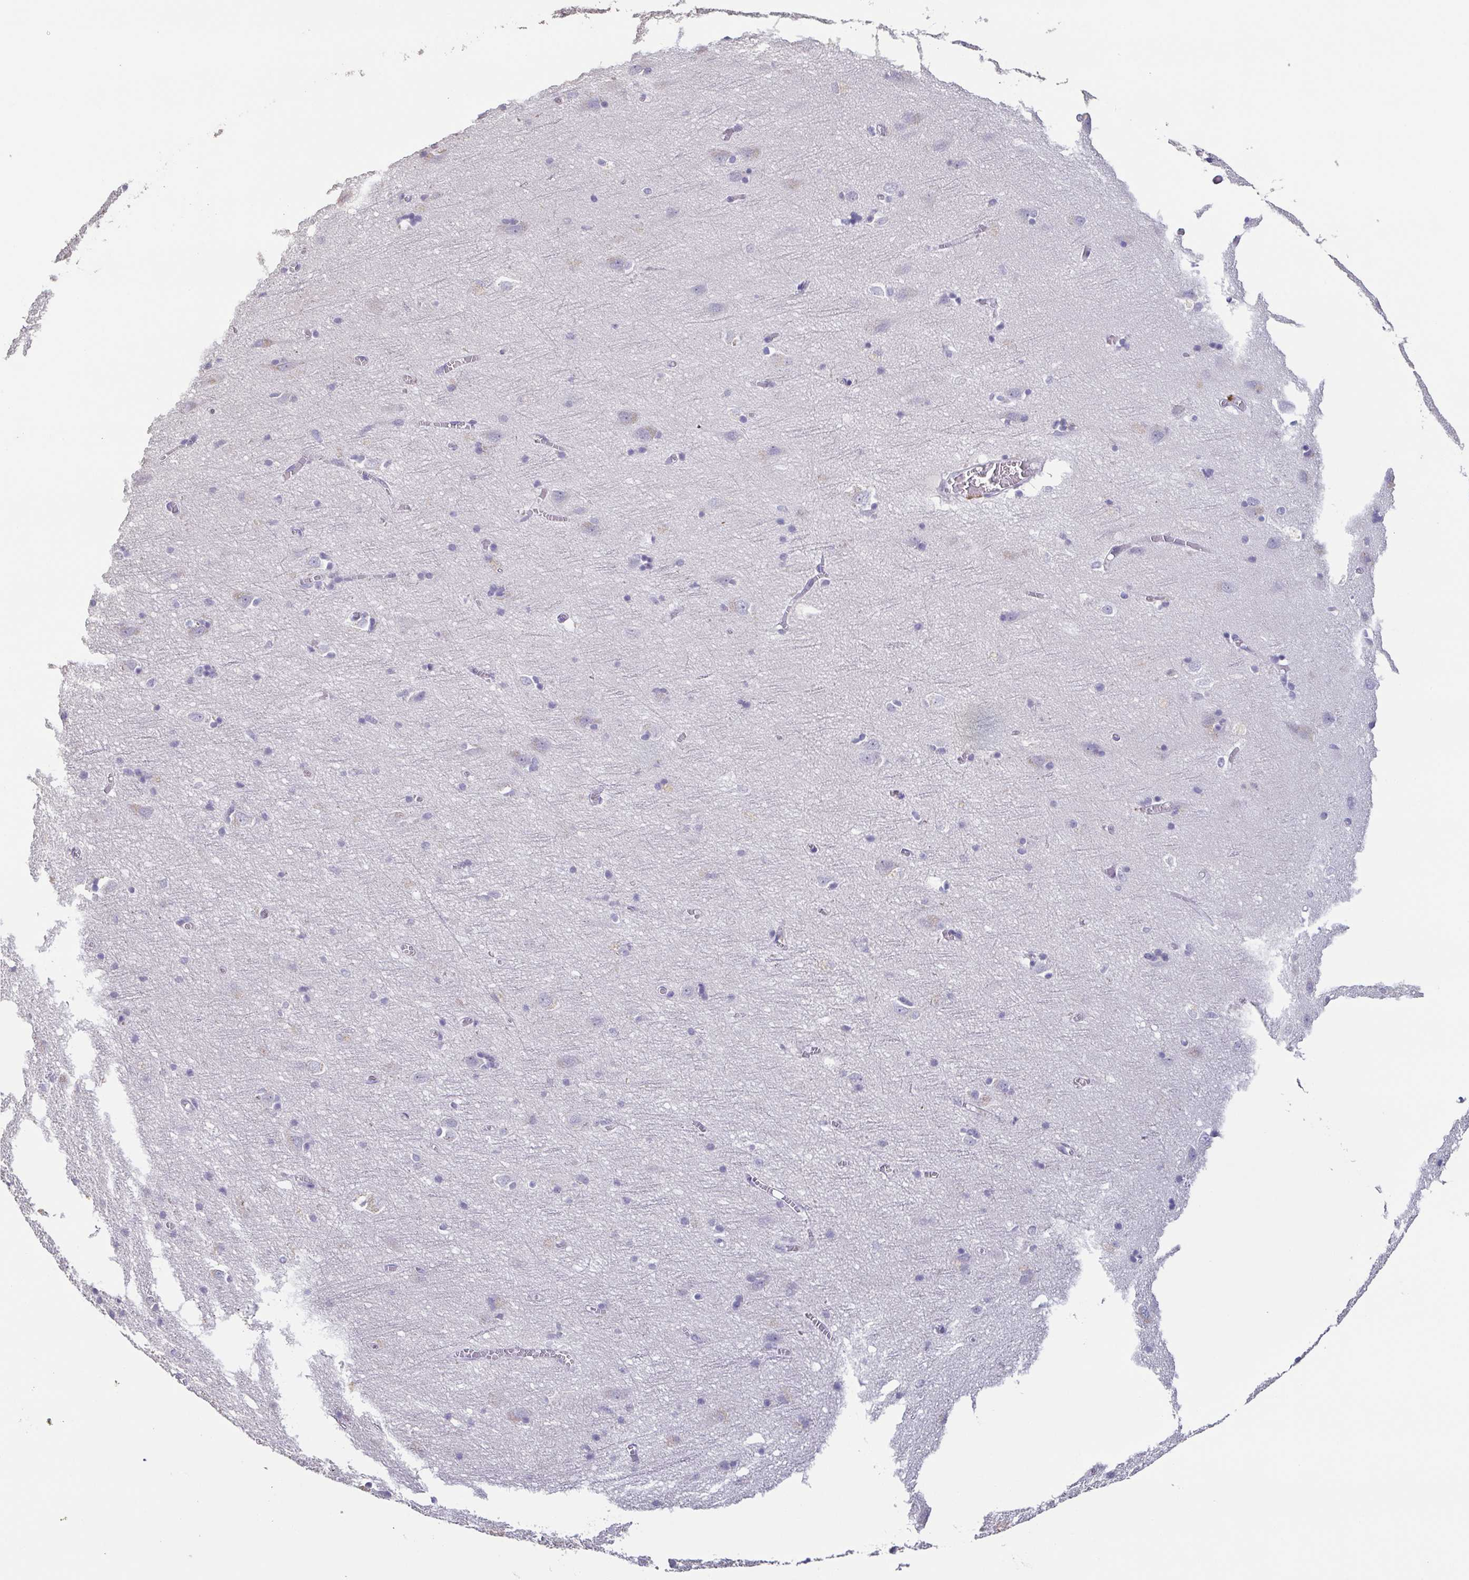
{"staining": {"intensity": "negative", "quantity": "none", "location": "none"}, "tissue": "cerebral cortex", "cell_type": "Endothelial cells", "image_type": "normal", "snomed": [{"axis": "morphology", "description": "Normal tissue, NOS"}, {"axis": "topography", "description": "Cerebral cortex"}], "caption": "Immunohistochemistry (IHC) of unremarkable human cerebral cortex displays no positivity in endothelial cells. The staining is performed using DAB brown chromogen with nuclei counter-stained in using hematoxylin.", "gene": "BPIFA2", "patient": {"sex": "male", "age": 70}}